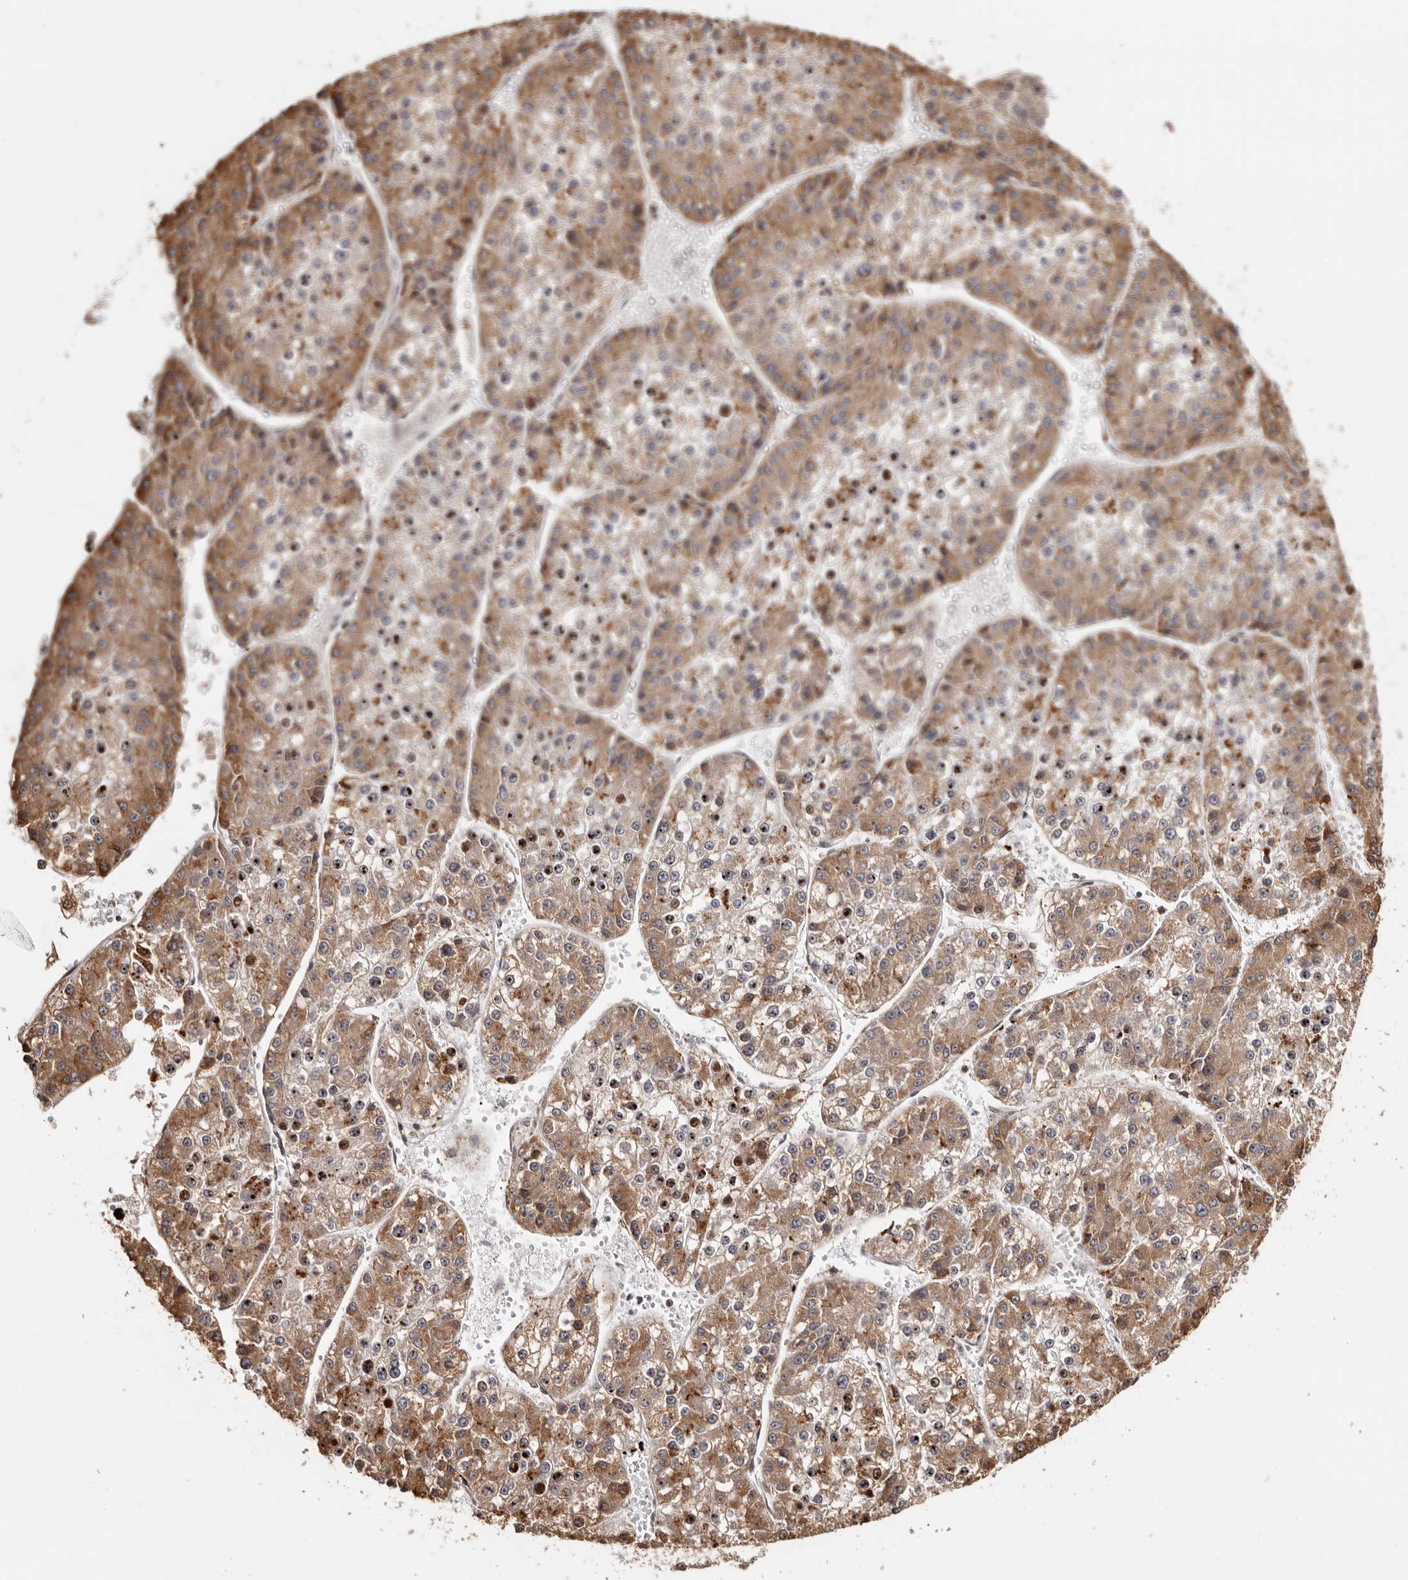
{"staining": {"intensity": "moderate", "quantity": ">75%", "location": "cytoplasmic/membranous"}, "tissue": "liver cancer", "cell_type": "Tumor cells", "image_type": "cancer", "snomed": [{"axis": "morphology", "description": "Carcinoma, Hepatocellular, NOS"}, {"axis": "topography", "description": "Liver"}], "caption": "The micrograph reveals immunohistochemical staining of liver hepatocellular carcinoma. There is moderate cytoplasmic/membranous staining is present in about >75% of tumor cells. (DAB IHC with brightfield microscopy, high magnification).", "gene": "ZNF83", "patient": {"sex": "female", "age": 73}}